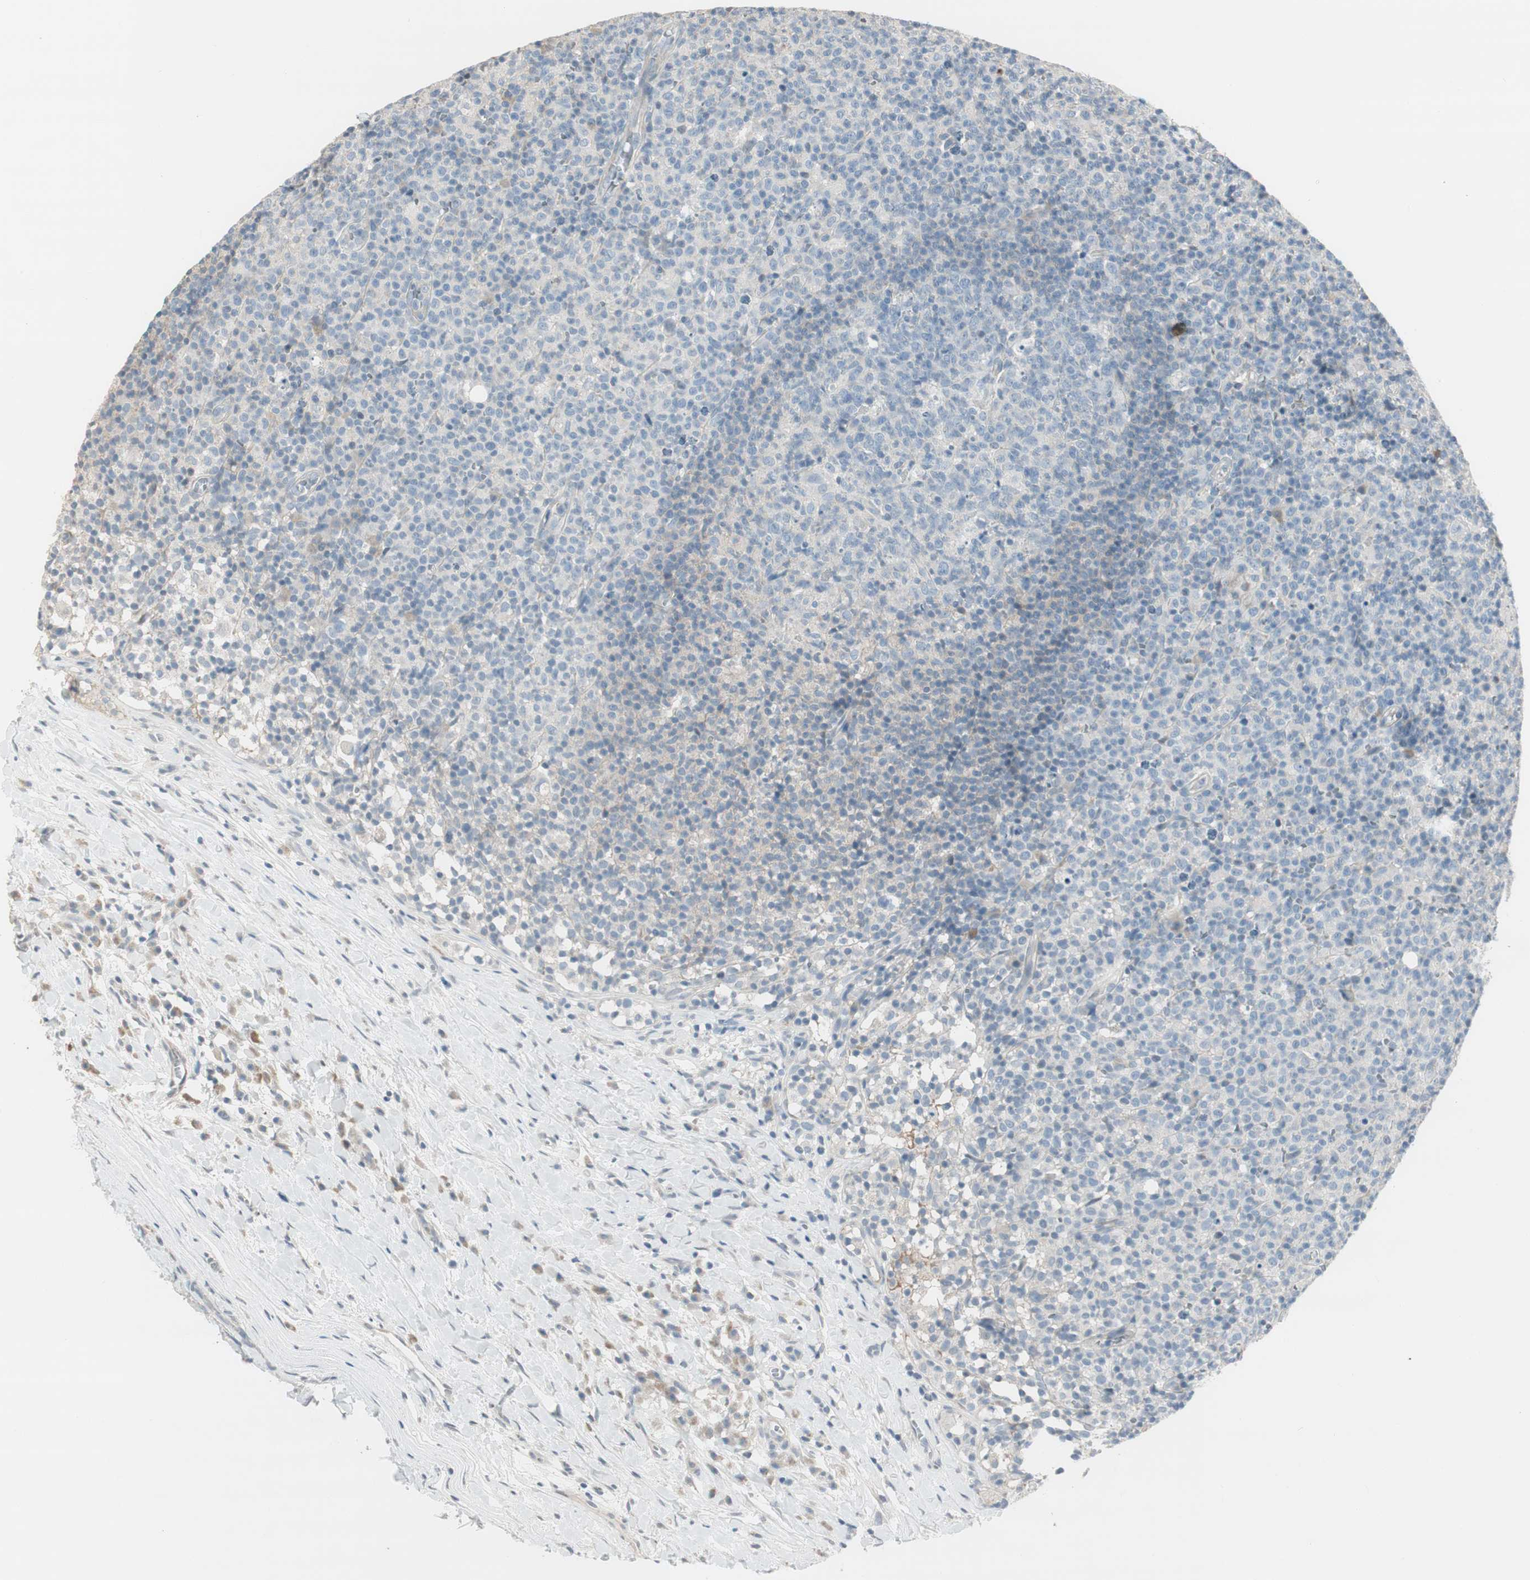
{"staining": {"intensity": "negative", "quantity": "none", "location": "none"}, "tissue": "lymph node", "cell_type": "Germinal center cells", "image_type": "normal", "snomed": [{"axis": "morphology", "description": "Normal tissue, NOS"}, {"axis": "morphology", "description": "Inflammation, NOS"}, {"axis": "topography", "description": "Lymph node"}], "caption": "The micrograph reveals no significant positivity in germinal center cells of lymph node. (DAB immunohistochemistry (IHC) visualized using brightfield microscopy, high magnification).", "gene": "EVA1A", "patient": {"sex": "male", "age": 55}}